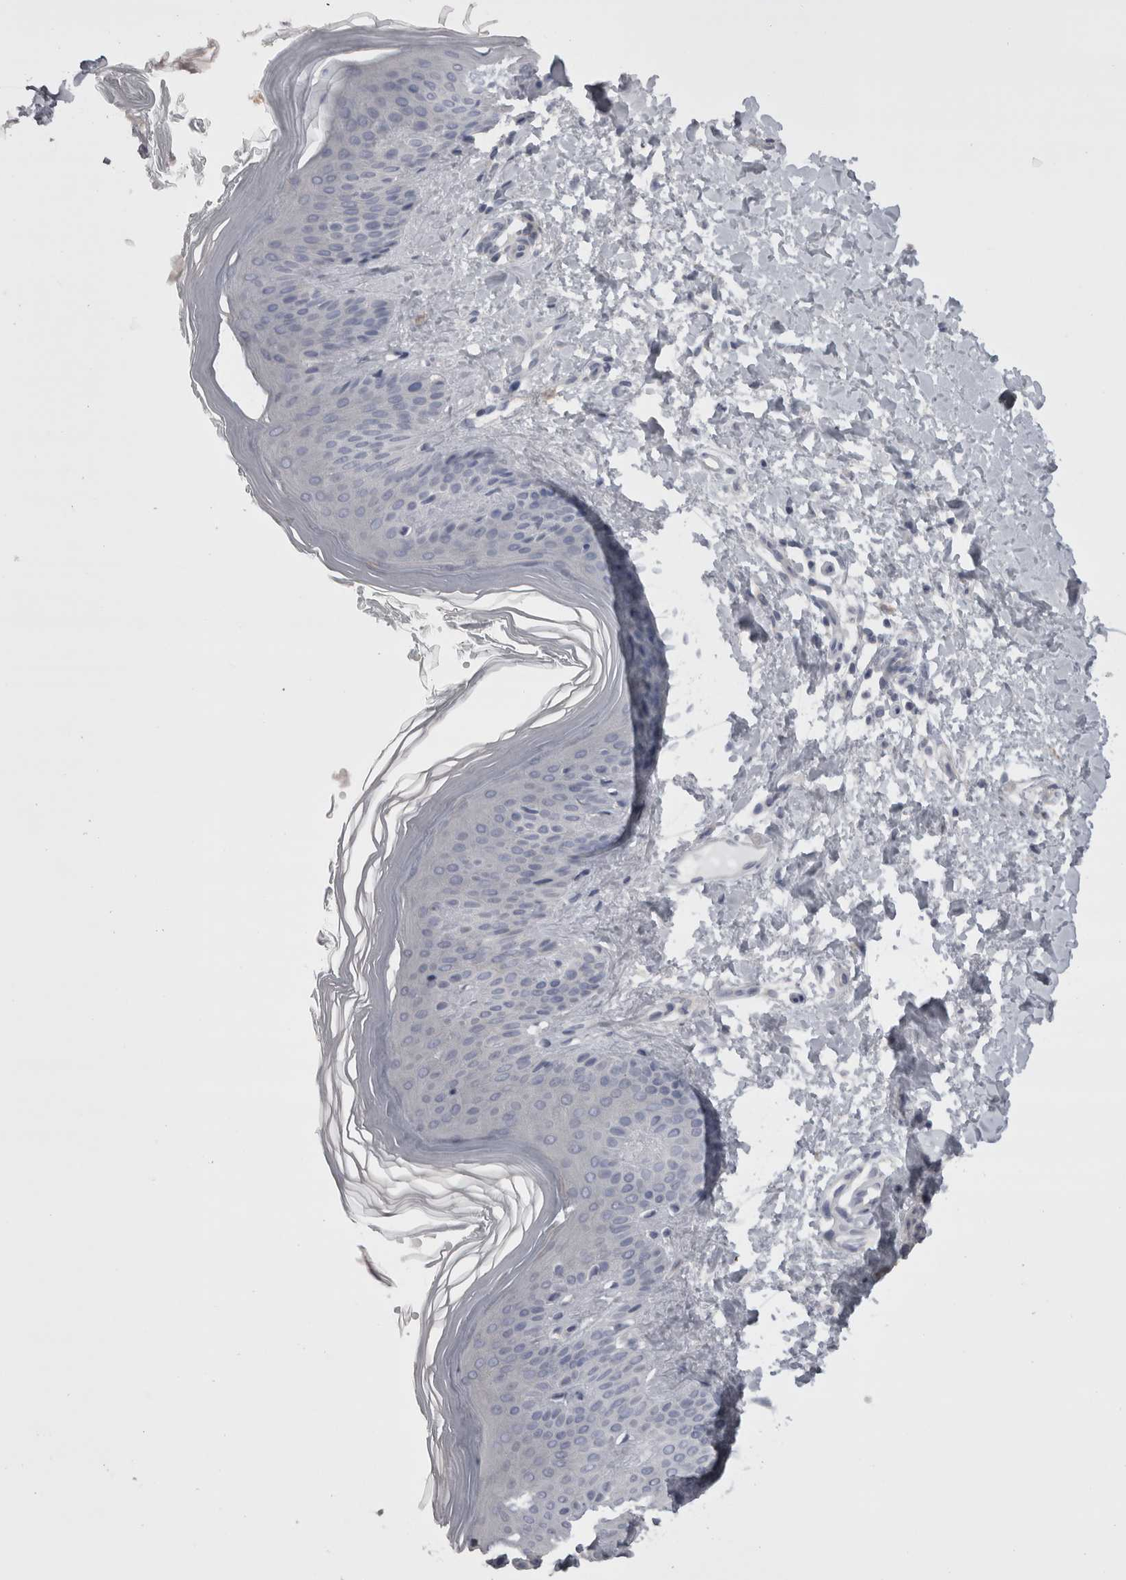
{"staining": {"intensity": "negative", "quantity": "none", "location": "none"}, "tissue": "skin", "cell_type": "Fibroblasts", "image_type": "normal", "snomed": [{"axis": "morphology", "description": "Normal tissue, NOS"}, {"axis": "morphology", "description": "Malignant melanoma, Metastatic site"}, {"axis": "topography", "description": "Skin"}], "caption": "A high-resolution image shows immunohistochemistry staining of unremarkable skin, which reveals no significant expression in fibroblasts. (DAB immunohistochemistry (IHC), high magnification).", "gene": "CAMK2D", "patient": {"sex": "male", "age": 41}}